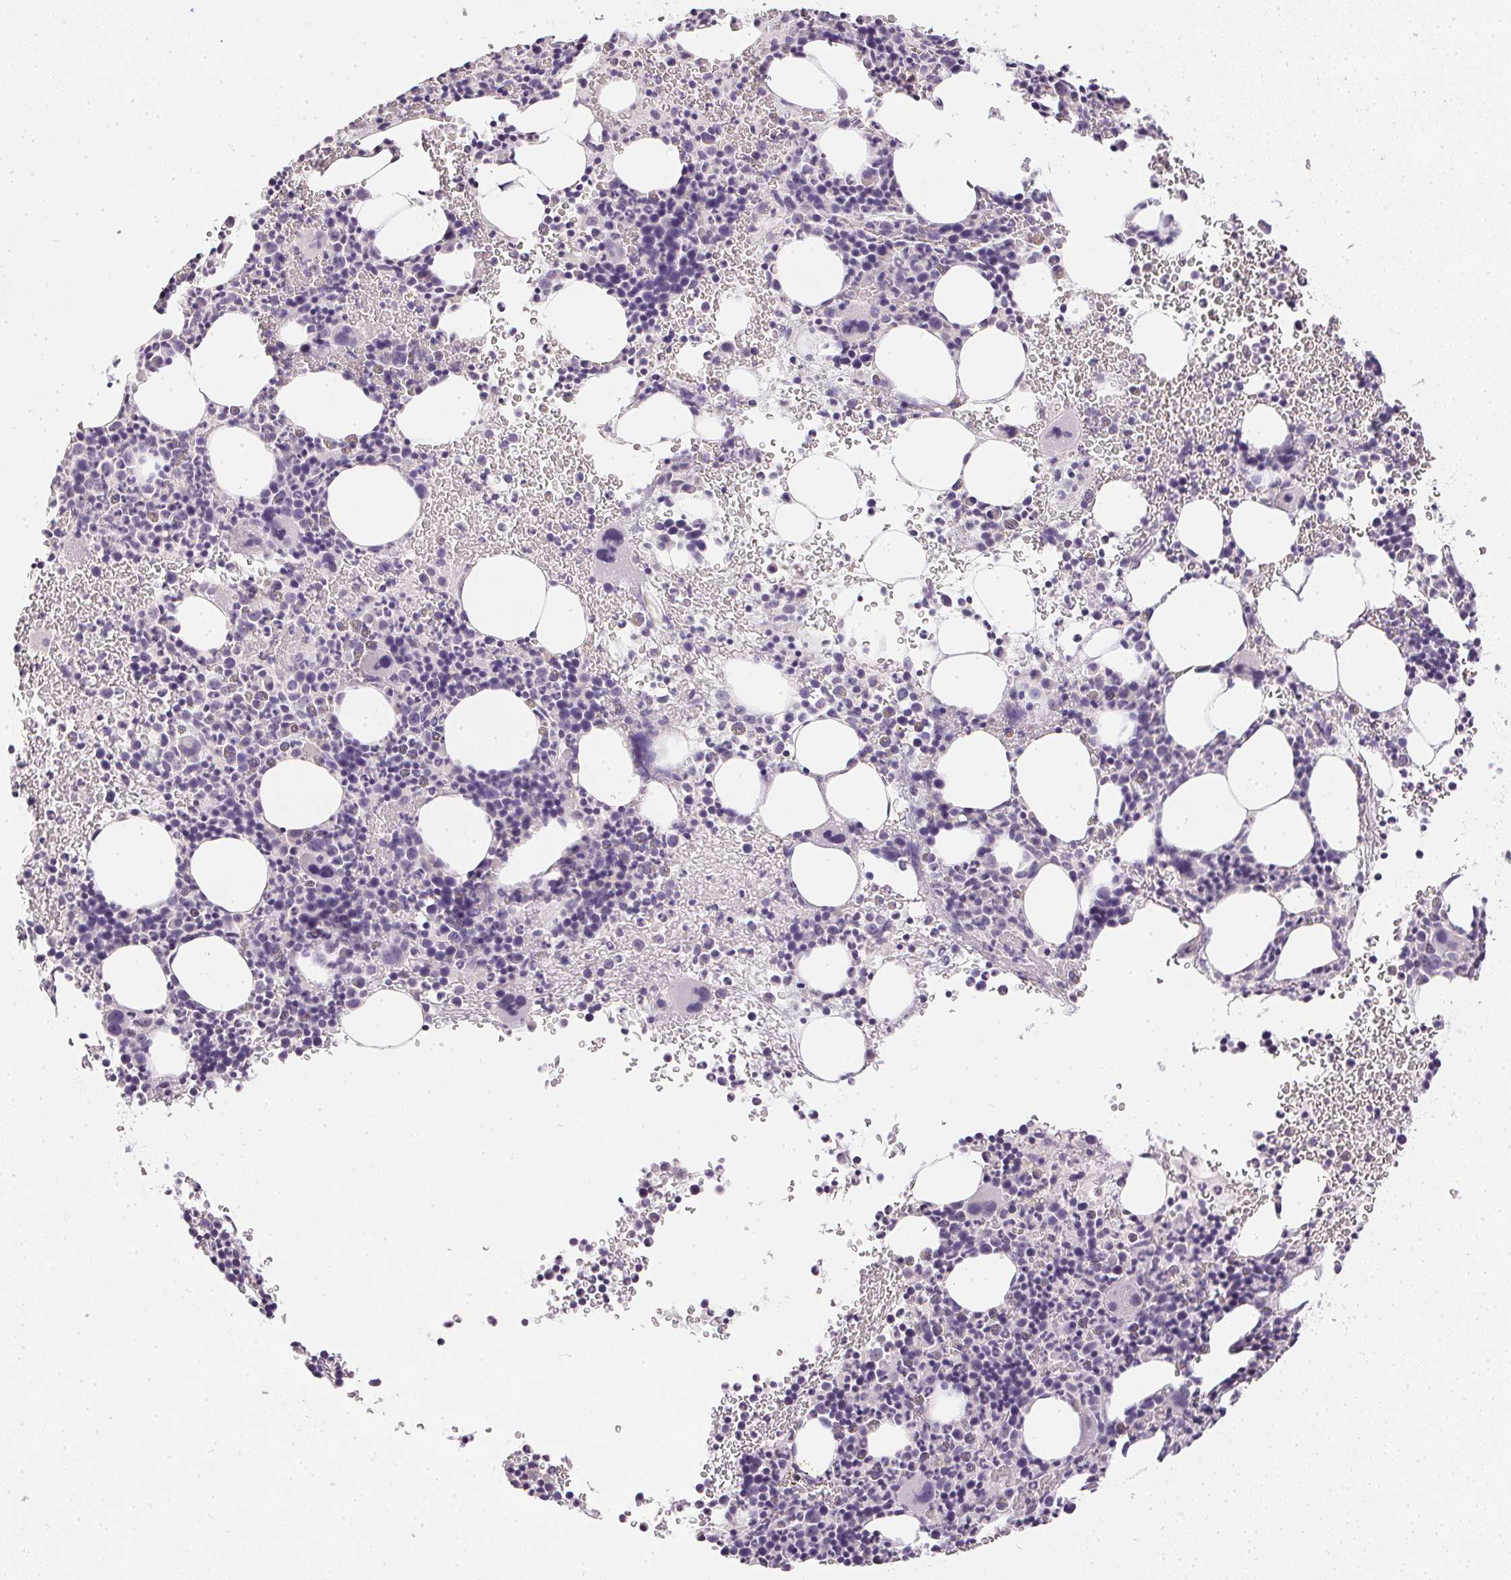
{"staining": {"intensity": "negative", "quantity": "none", "location": "none"}, "tissue": "bone marrow", "cell_type": "Hematopoietic cells", "image_type": "normal", "snomed": [{"axis": "morphology", "description": "Normal tissue, NOS"}, {"axis": "topography", "description": "Bone marrow"}], "caption": "Immunohistochemistry (IHC) of normal human bone marrow reveals no expression in hematopoietic cells. (Stains: DAB immunohistochemistry with hematoxylin counter stain, Microscopy: brightfield microscopy at high magnification).", "gene": "PPY", "patient": {"sex": "male", "age": 63}}